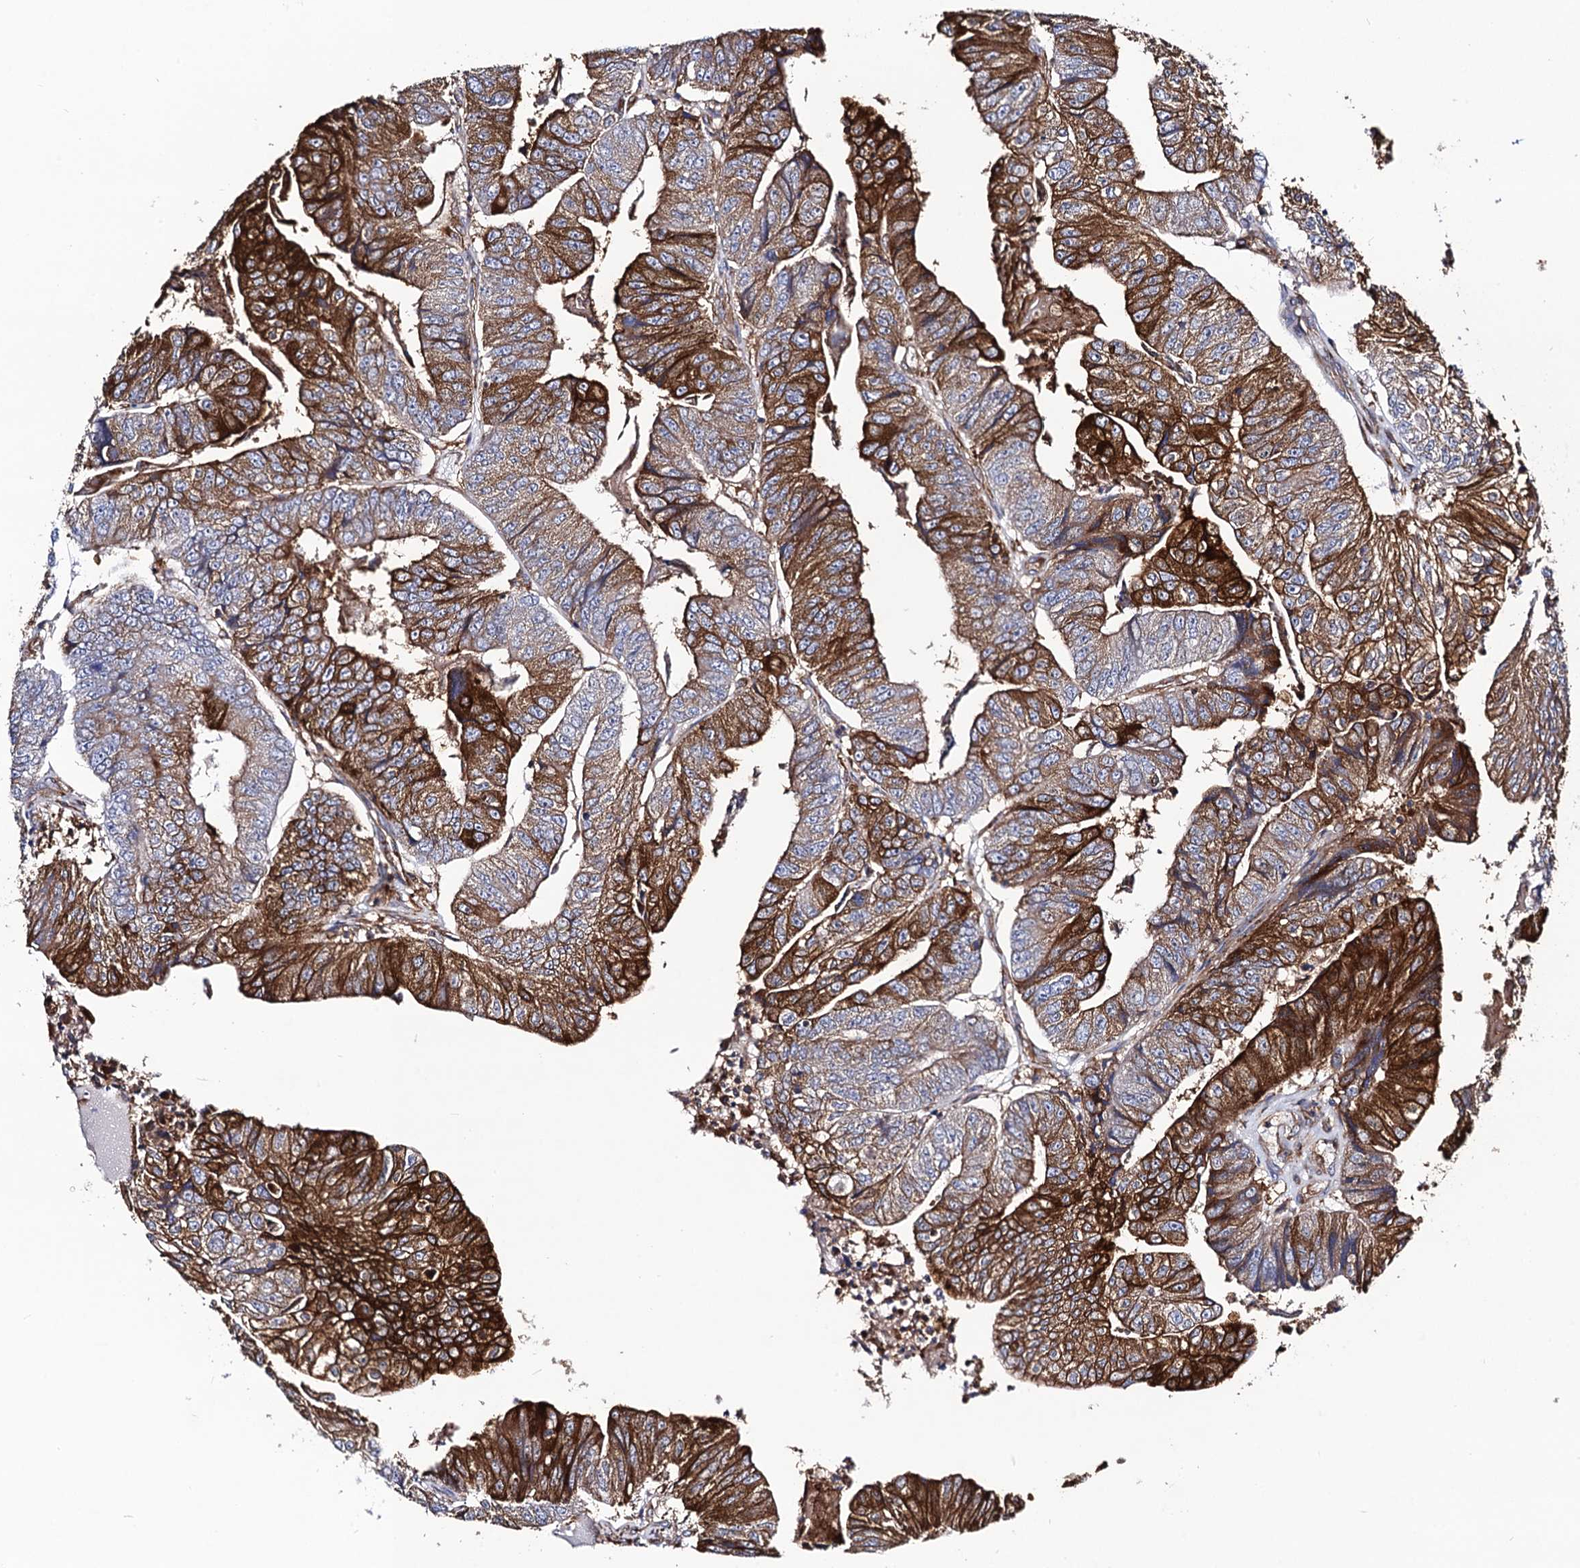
{"staining": {"intensity": "strong", "quantity": ">75%", "location": "cytoplasmic/membranous"}, "tissue": "colorectal cancer", "cell_type": "Tumor cells", "image_type": "cancer", "snomed": [{"axis": "morphology", "description": "Adenocarcinoma, NOS"}, {"axis": "topography", "description": "Colon"}], "caption": "Immunohistochemistry staining of adenocarcinoma (colorectal), which reveals high levels of strong cytoplasmic/membranous positivity in approximately >75% of tumor cells indicating strong cytoplasmic/membranous protein expression. The staining was performed using DAB (brown) for protein detection and nuclei were counterstained in hematoxylin (blue).", "gene": "DYDC1", "patient": {"sex": "female", "age": 67}}